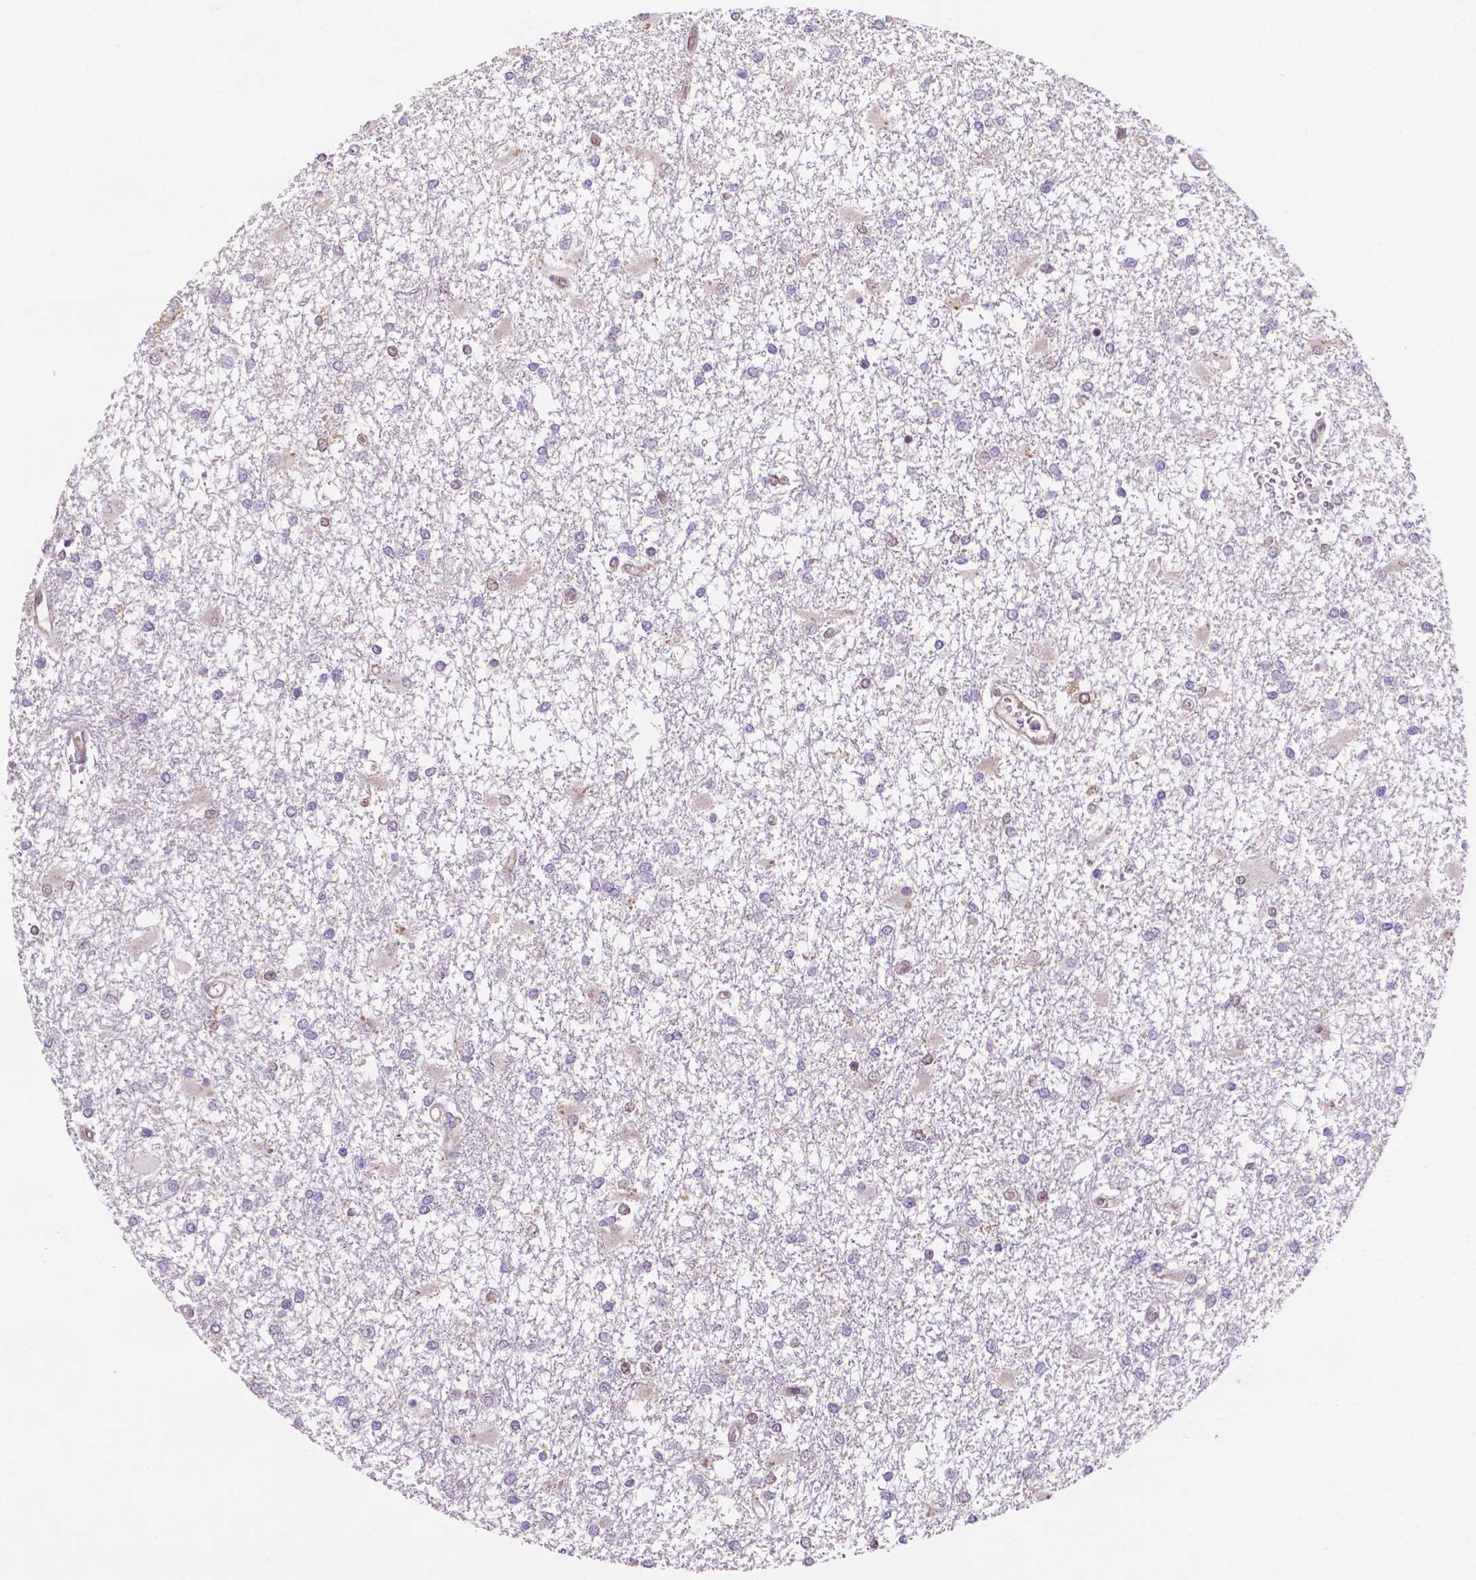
{"staining": {"intensity": "negative", "quantity": "none", "location": "none"}, "tissue": "glioma", "cell_type": "Tumor cells", "image_type": "cancer", "snomed": [{"axis": "morphology", "description": "Glioma, malignant, High grade"}, {"axis": "topography", "description": "Cerebral cortex"}], "caption": "This is an immunohistochemistry image of human glioma. There is no staining in tumor cells.", "gene": "UBE2L6", "patient": {"sex": "male", "age": 79}}